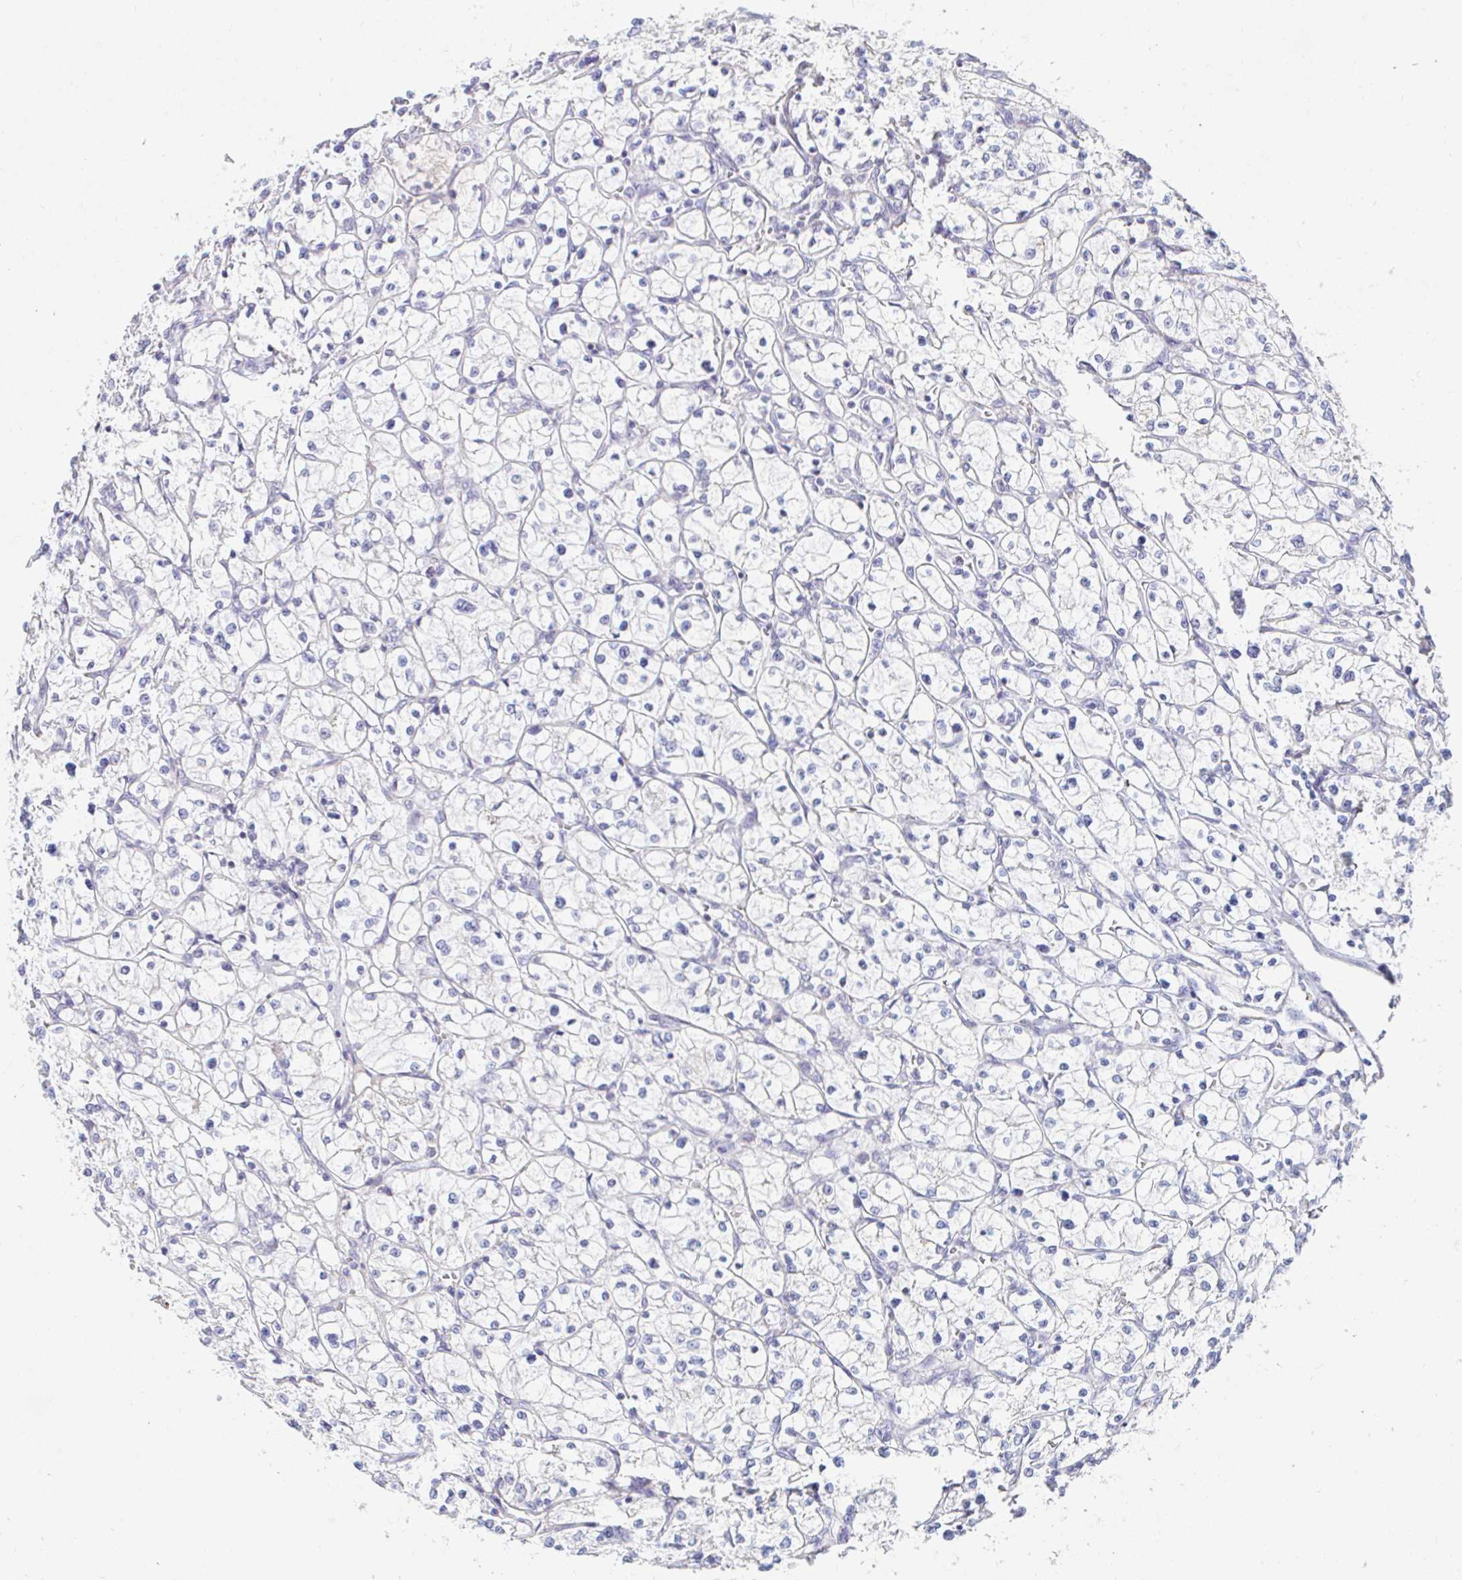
{"staining": {"intensity": "negative", "quantity": "none", "location": "none"}, "tissue": "renal cancer", "cell_type": "Tumor cells", "image_type": "cancer", "snomed": [{"axis": "morphology", "description": "Adenocarcinoma, NOS"}, {"axis": "topography", "description": "Kidney"}], "caption": "The photomicrograph shows no significant positivity in tumor cells of renal adenocarcinoma.", "gene": "TEX44", "patient": {"sex": "female", "age": 64}}